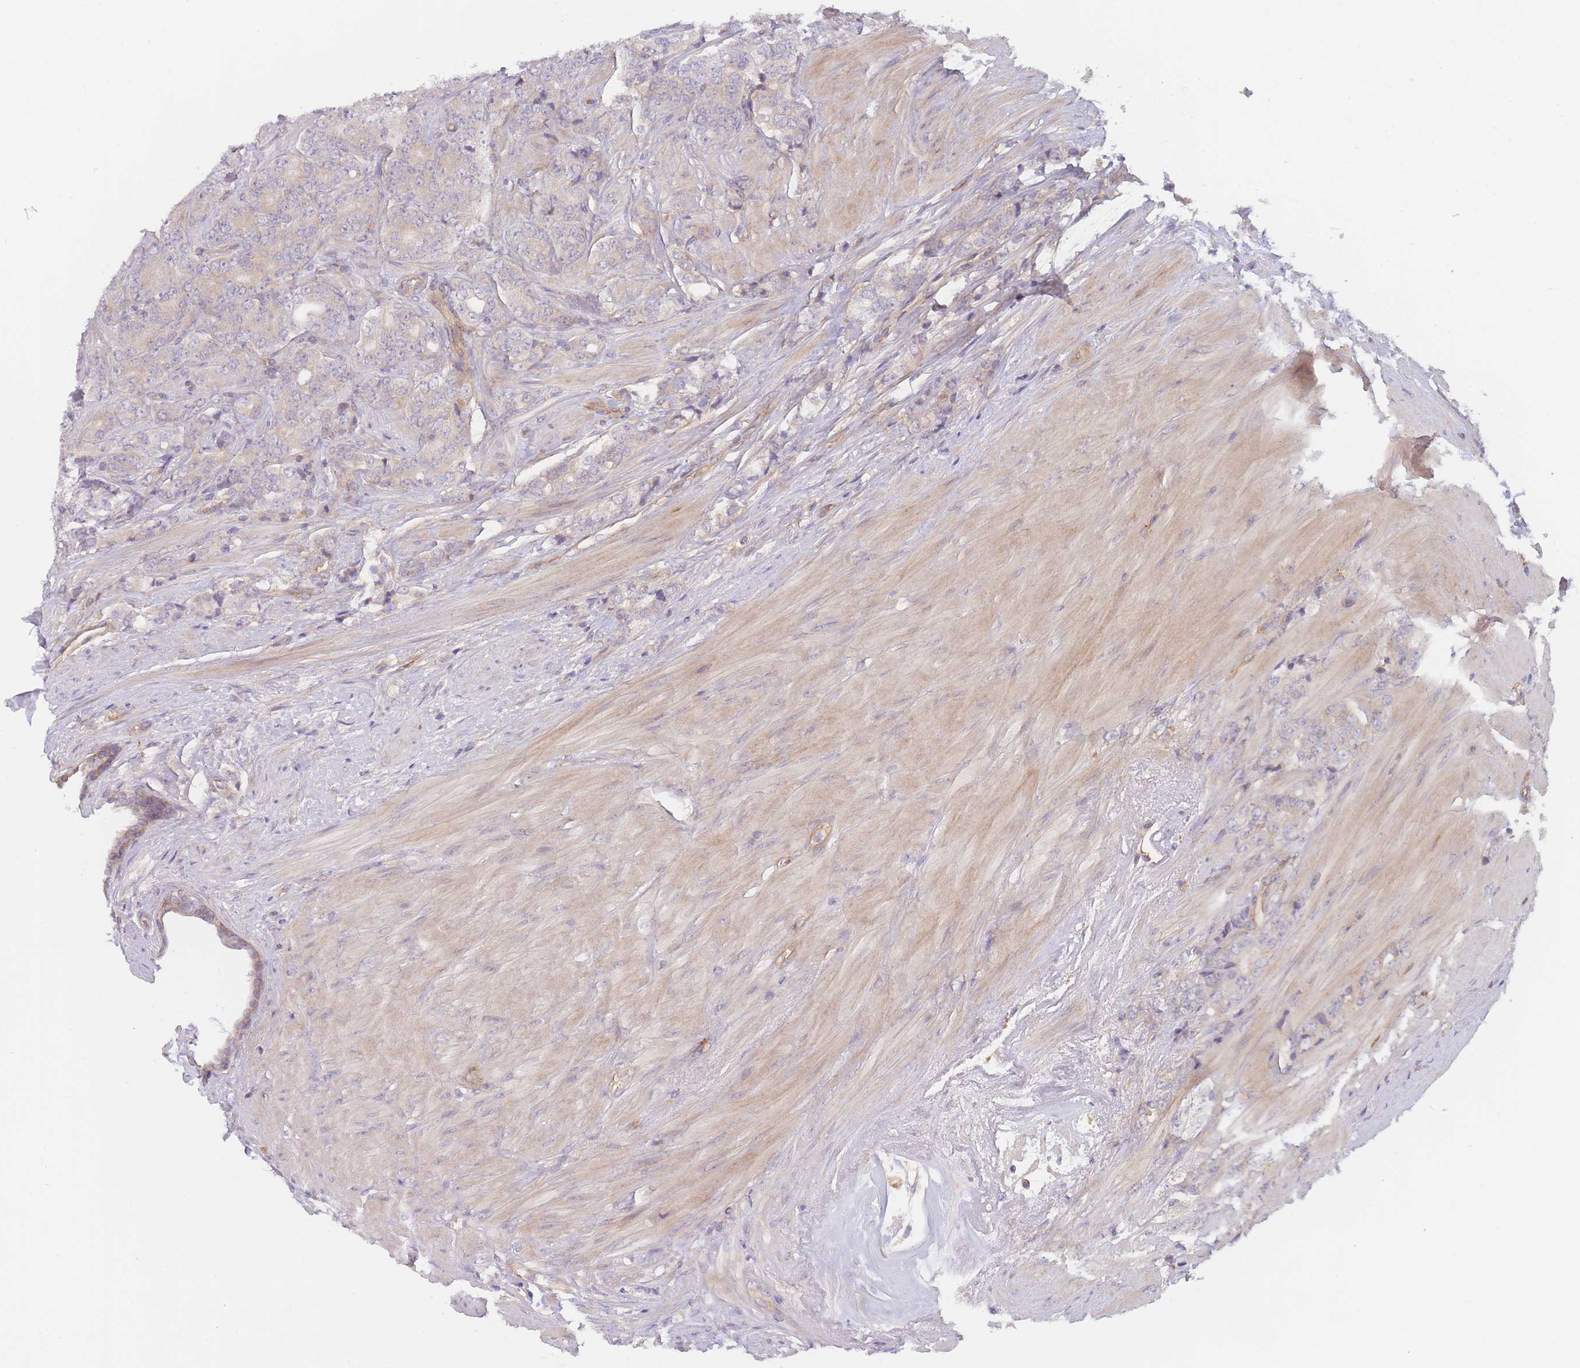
{"staining": {"intensity": "weak", "quantity": "<25%", "location": "cytoplasmic/membranous"}, "tissue": "prostate cancer", "cell_type": "Tumor cells", "image_type": "cancer", "snomed": [{"axis": "morphology", "description": "Adenocarcinoma, High grade"}, {"axis": "topography", "description": "Prostate"}], "caption": "Human prostate cancer (adenocarcinoma (high-grade)) stained for a protein using immunohistochemistry demonstrates no staining in tumor cells.", "gene": "WDR93", "patient": {"sex": "male", "age": 62}}